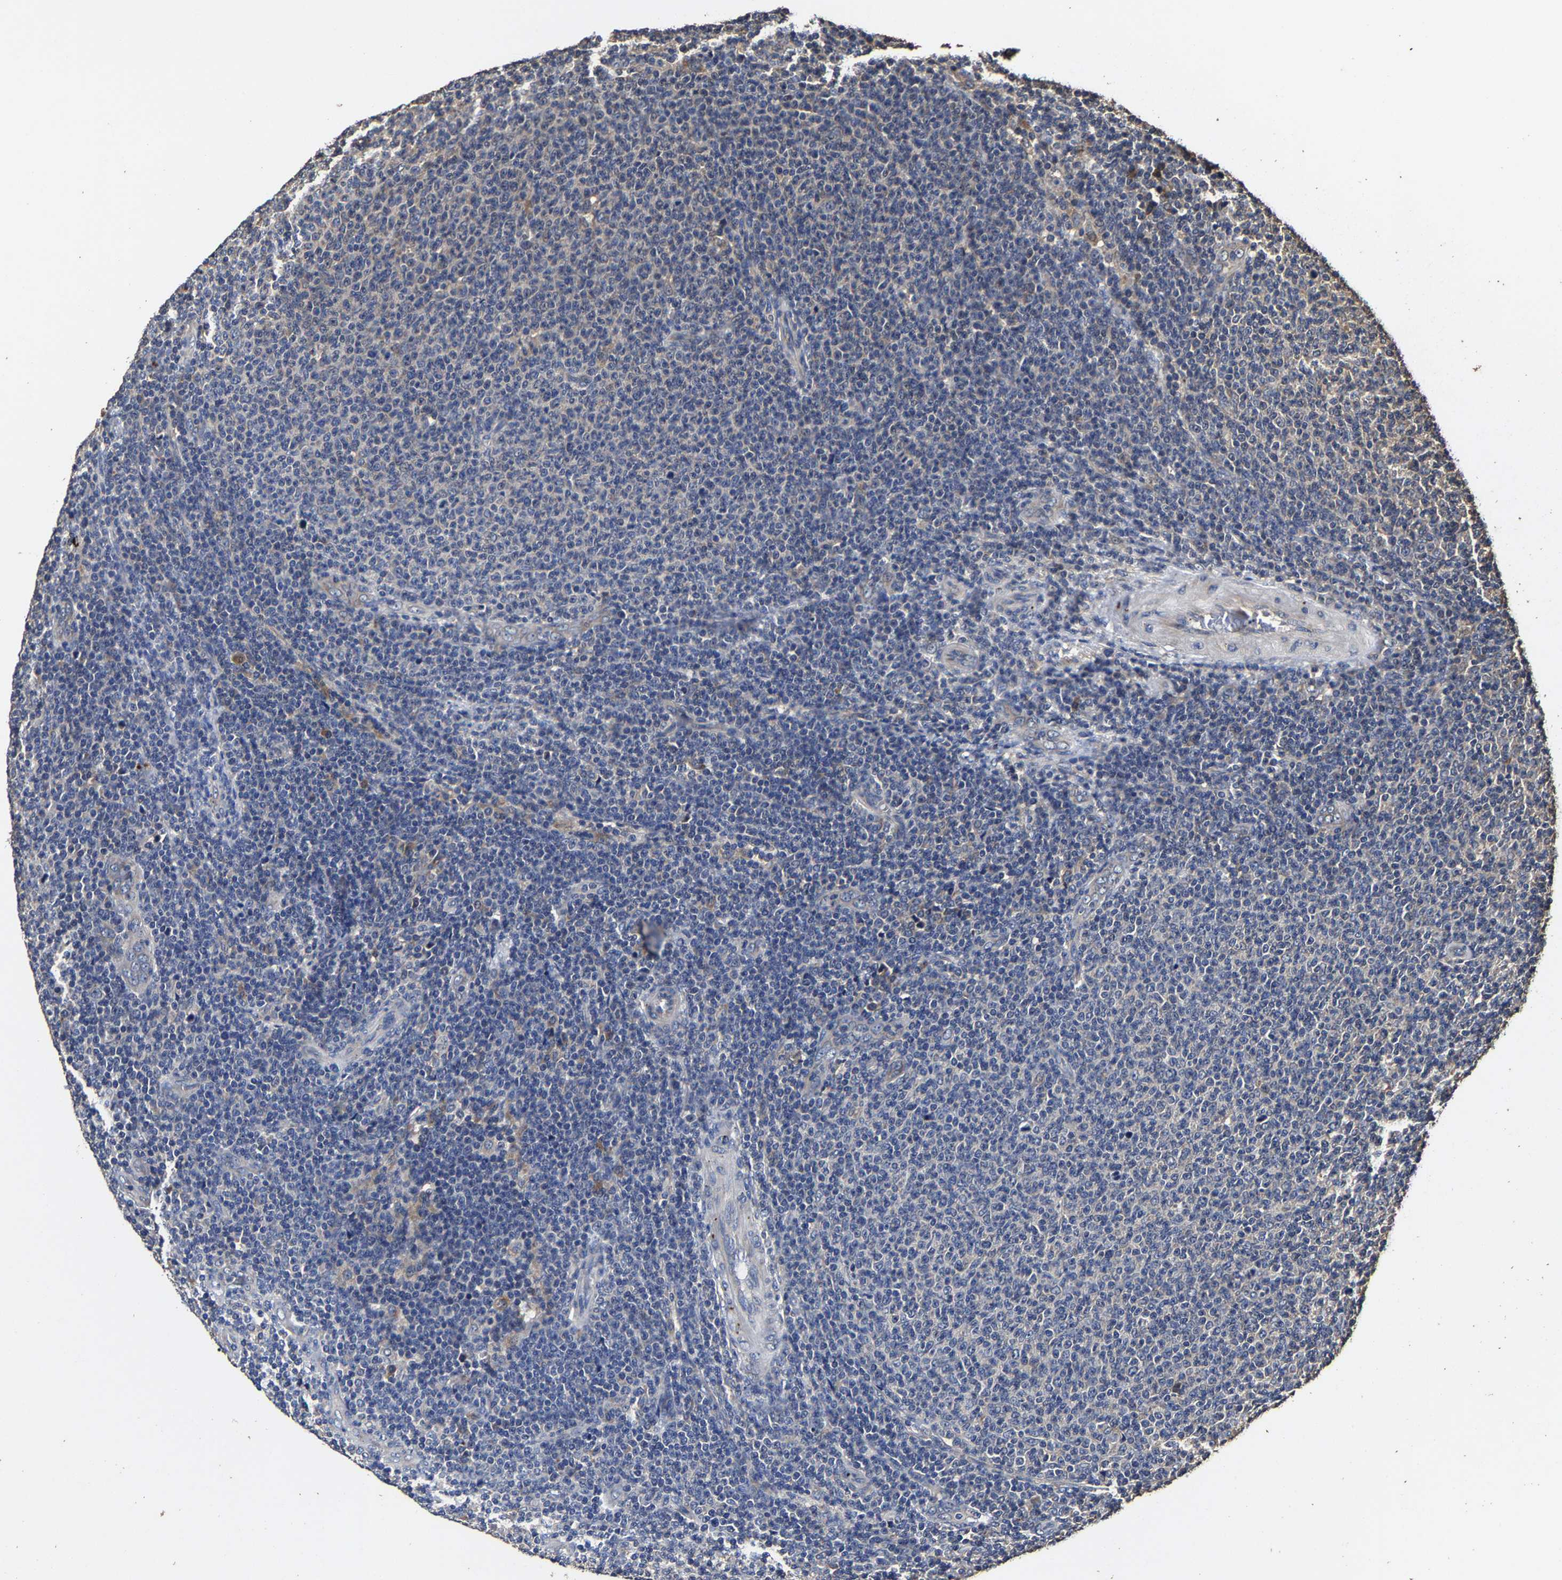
{"staining": {"intensity": "negative", "quantity": "none", "location": "none"}, "tissue": "lymphoma", "cell_type": "Tumor cells", "image_type": "cancer", "snomed": [{"axis": "morphology", "description": "Malignant lymphoma, non-Hodgkin's type, Low grade"}, {"axis": "topography", "description": "Lymph node"}], "caption": "Tumor cells are negative for brown protein staining in low-grade malignant lymphoma, non-Hodgkin's type. The staining is performed using DAB (3,3'-diaminobenzidine) brown chromogen with nuclei counter-stained in using hematoxylin.", "gene": "PPM1K", "patient": {"sex": "male", "age": 66}}